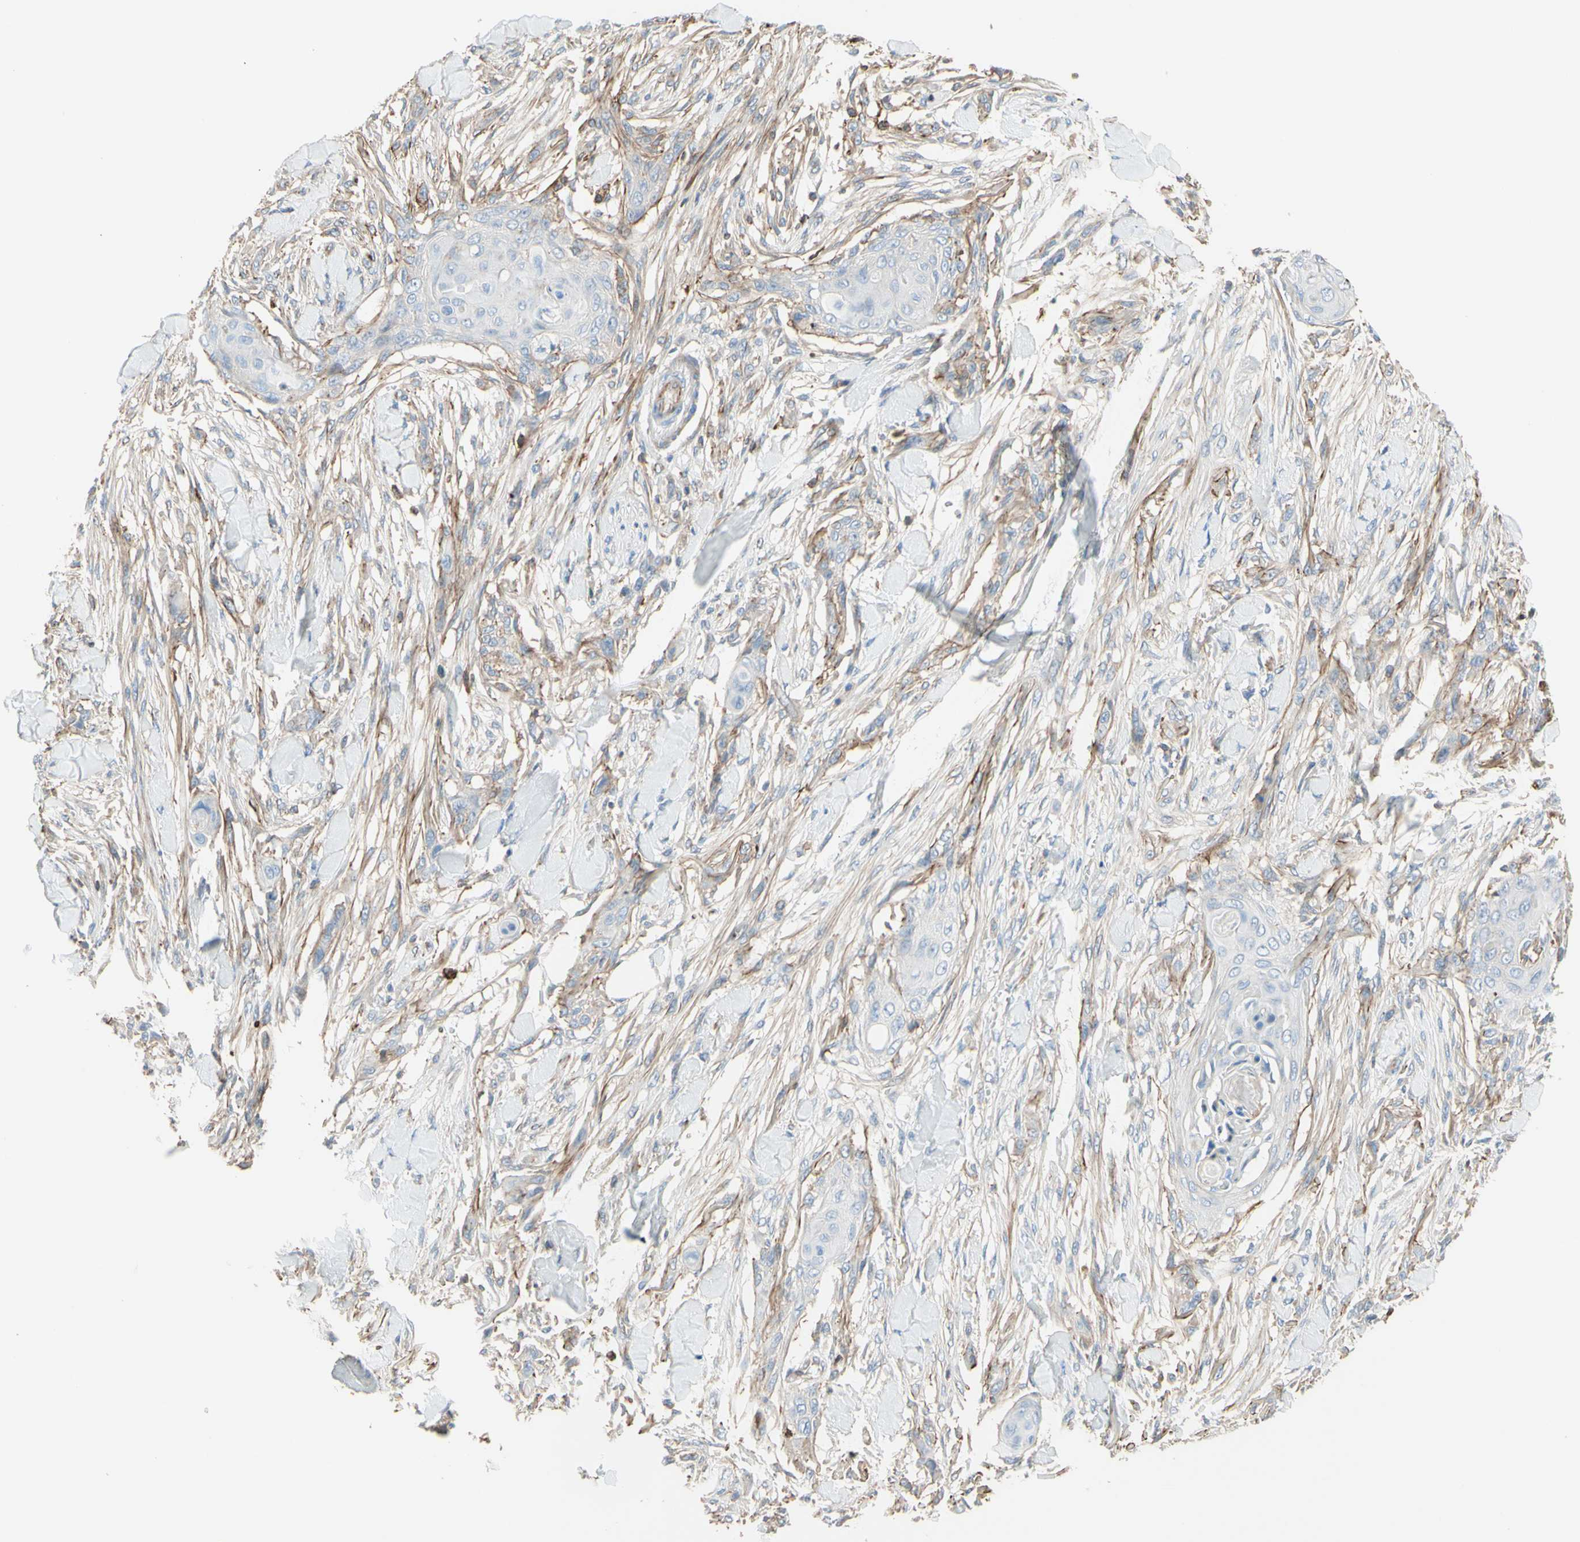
{"staining": {"intensity": "negative", "quantity": "none", "location": "none"}, "tissue": "skin cancer", "cell_type": "Tumor cells", "image_type": "cancer", "snomed": [{"axis": "morphology", "description": "Squamous cell carcinoma, NOS"}, {"axis": "topography", "description": "Skin"}], "caption": "Protein analysis of squamous cell carcinoma (skin) exhibits no significant positivity in tumor cells. The staining was performed using DAB to visualize the protein expression in brown, while the nuclei were stained in blue with hematoxylin (Magnification: 20x).", "gene": "SEMA4C", "patient": {"sex": "female", "age": 59}}